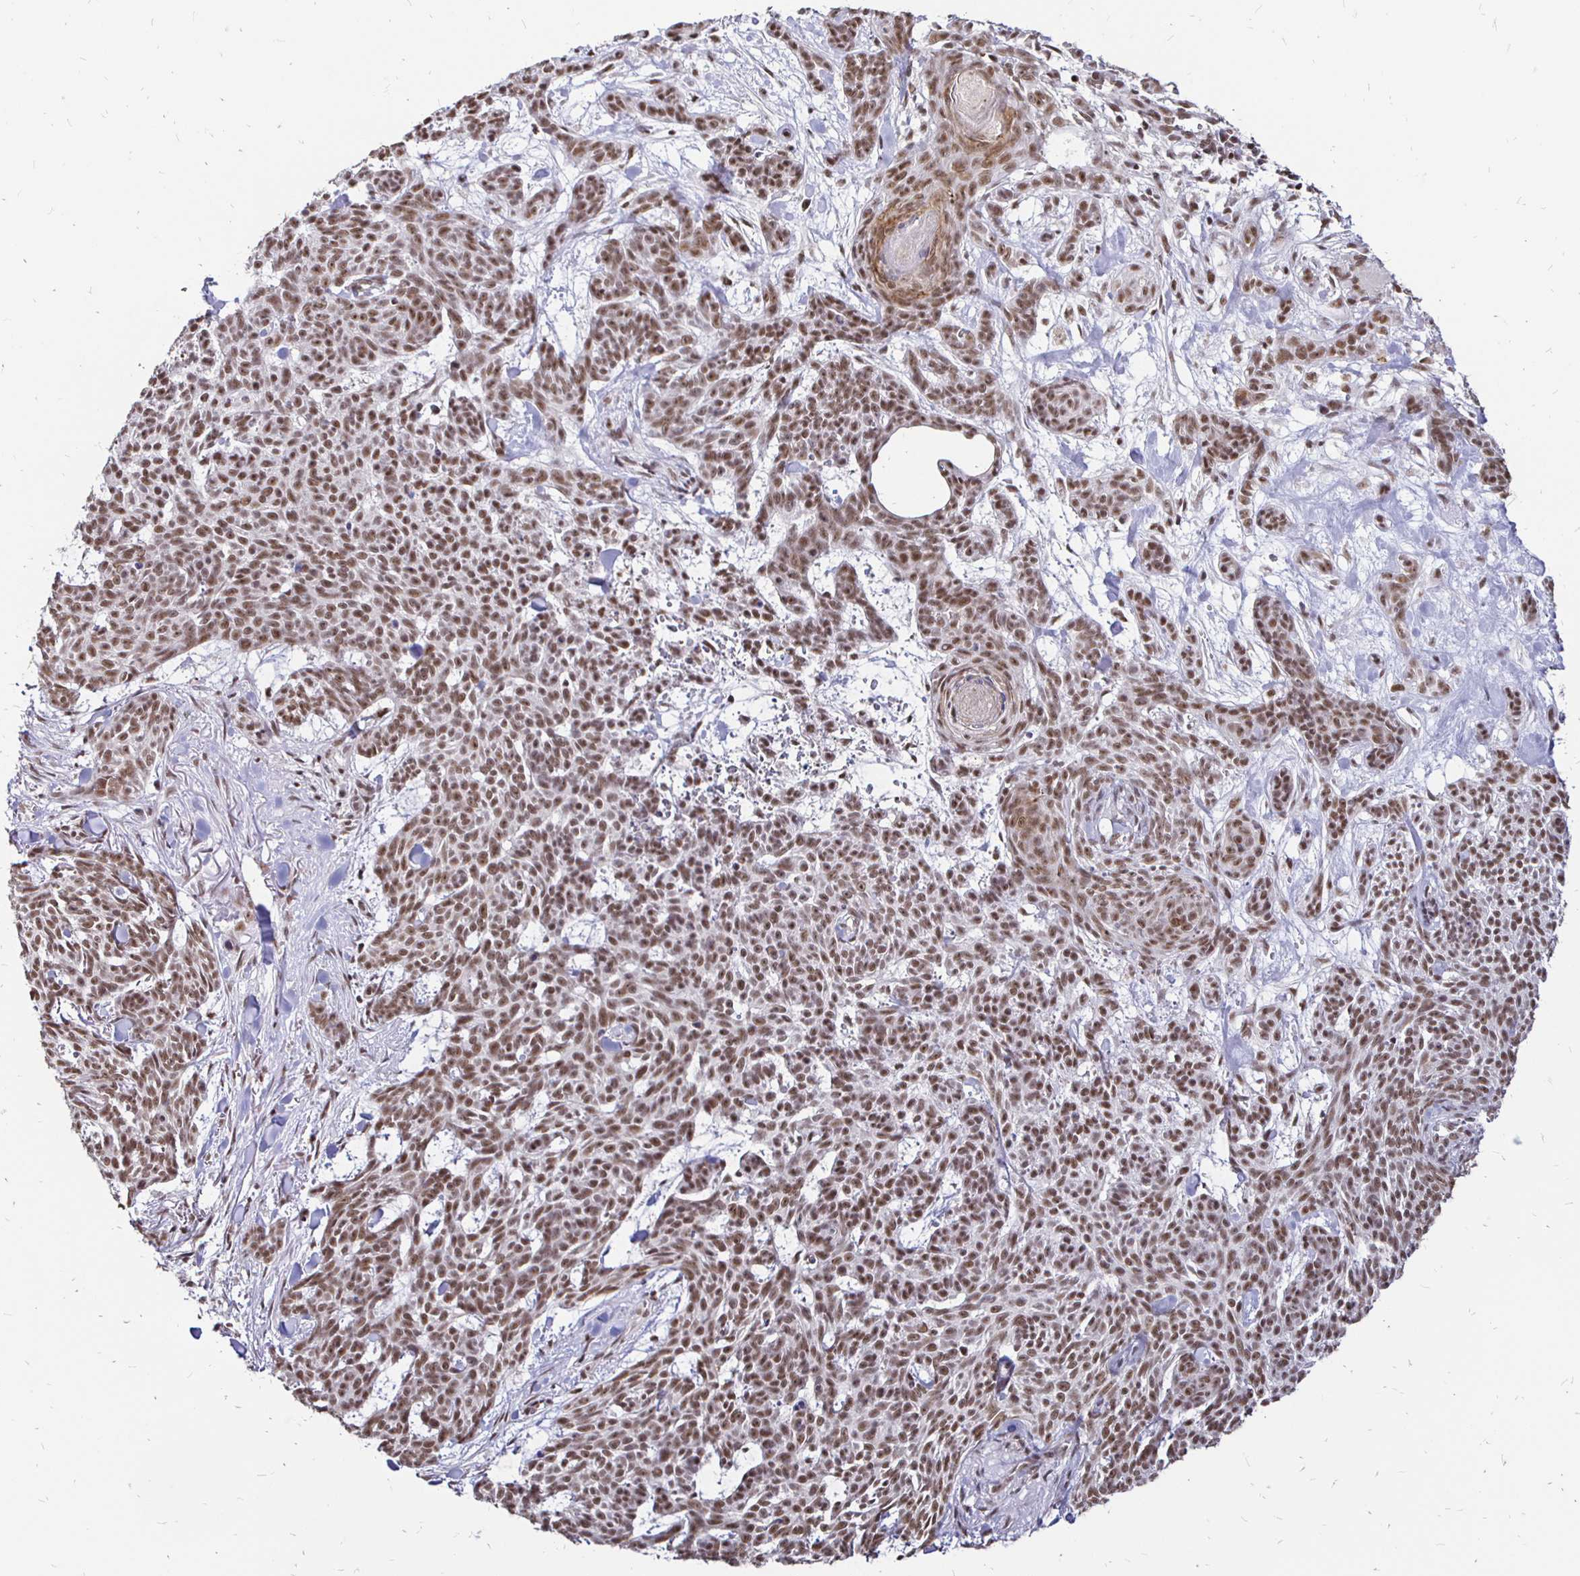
{"staining": {"intensity": "moderate", "quantity": ">75%", "location": "nuclear"}, "tissue": "skin cancer", "cell_type": "Tumor cells", "image_type": "cancer", "snomed": [{"axis": "morphology", "description": "Basal cell carcinoma"}, {"axis": "topography", "description": "Skin"}], "caption": "The micrograph exhibits immunohistochemical staining of skin basal cell carcinoma. There is moderate nuclear staining is identified in approximately >75% of tumor cells. The protein is stained brown, and the nuclei are stained in blue (DAB (3,3'-diaminobenzidine) IHC with brightfield microscopy, high magnification).", "gene": "SIN3A", "patient": {"sex": "female", "age": 93}}